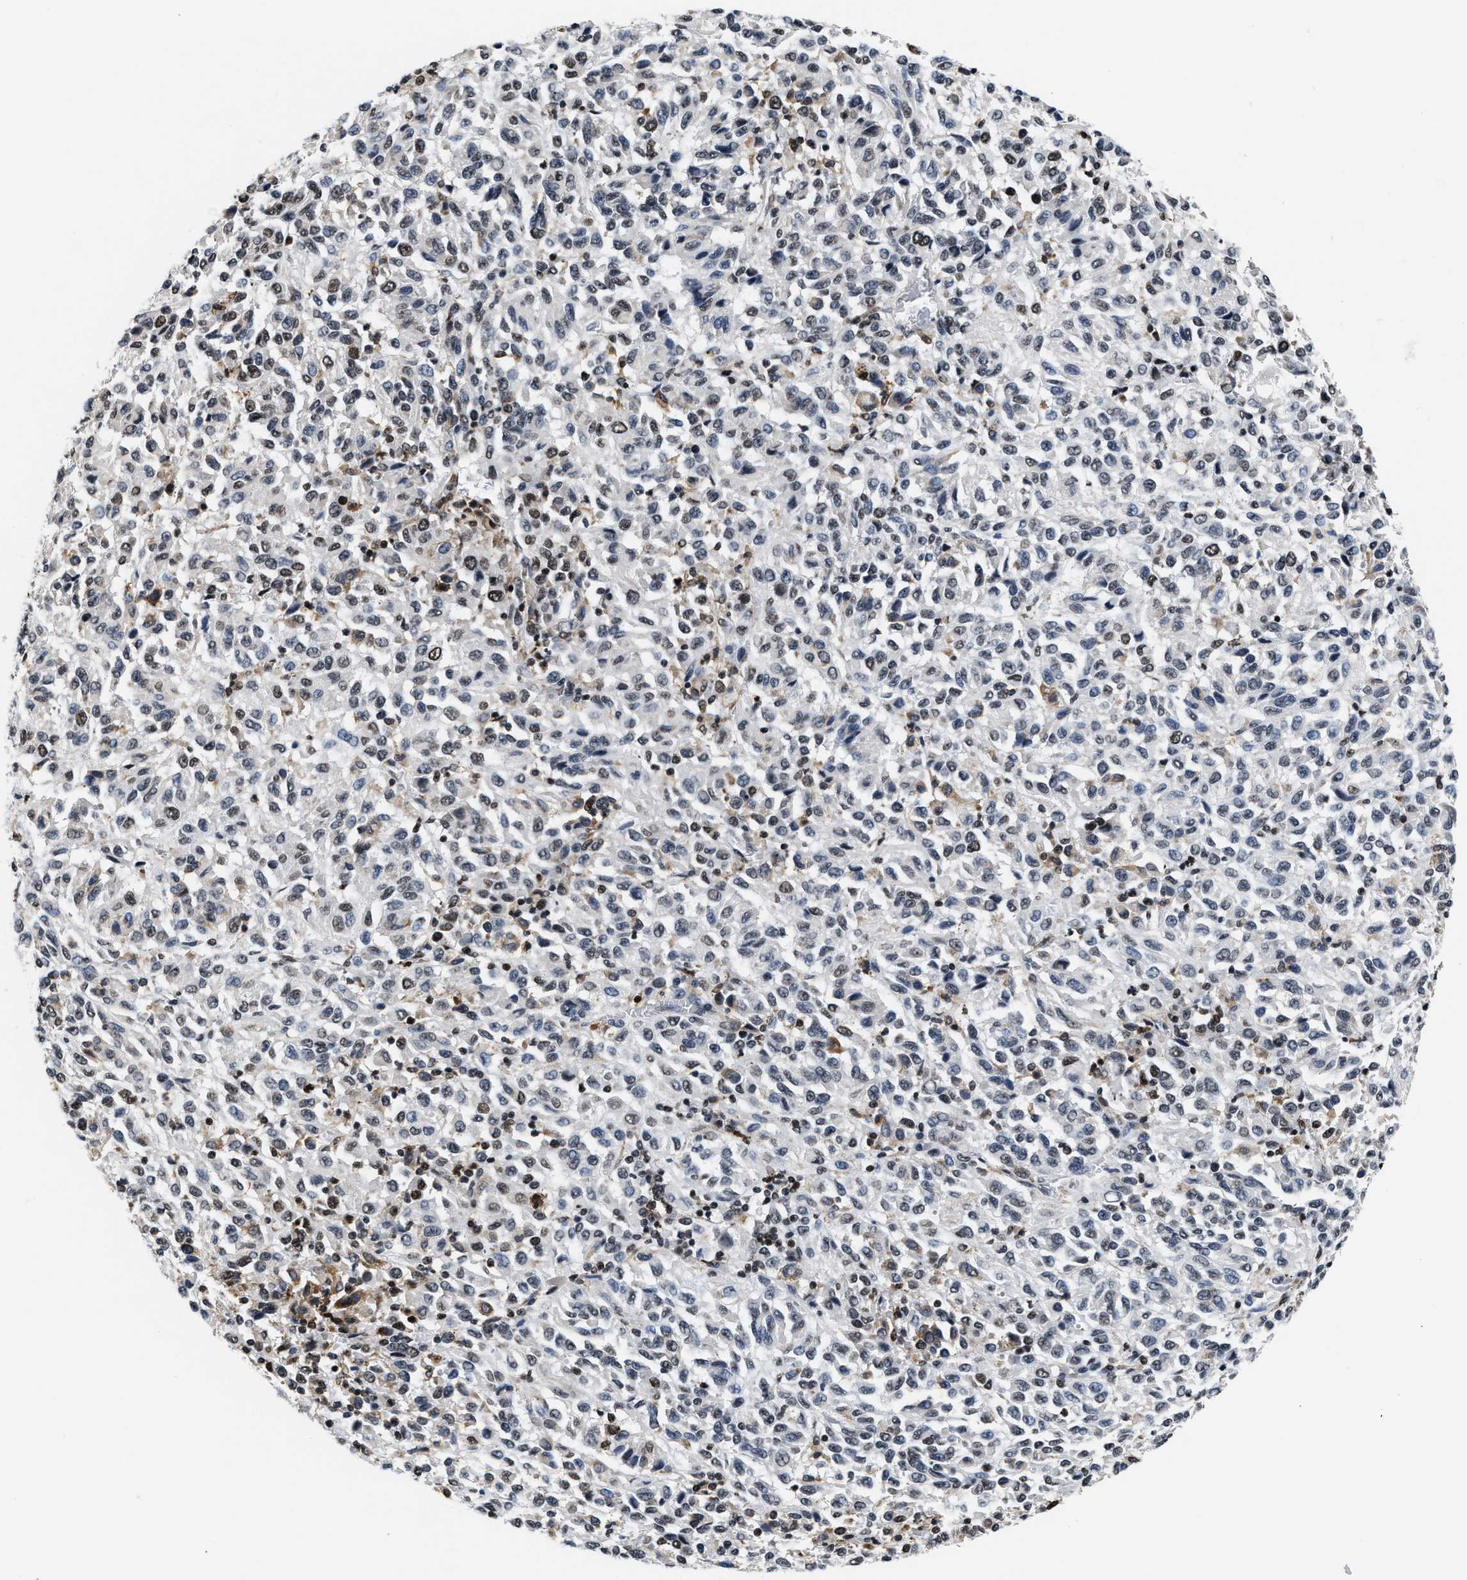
{"staining": {"intensity": "weak", "quantity": "<25%", "location": "nuclear"}, "tissue": "melanoma", "cell_type": "Tumor cells", "image_type": "cancer", "snomed": [{"axis": "morphology", "description": "Malignant melanoma, Metastatic site"}, {"axis": "topography", "description": "Lung"}], "caption": "A photomicrograph of melanoma stained for a protein shows no brown staining in tumor cells.", "gene": "SUPT16H", "patient": {"sex": "male", "age": 64}}